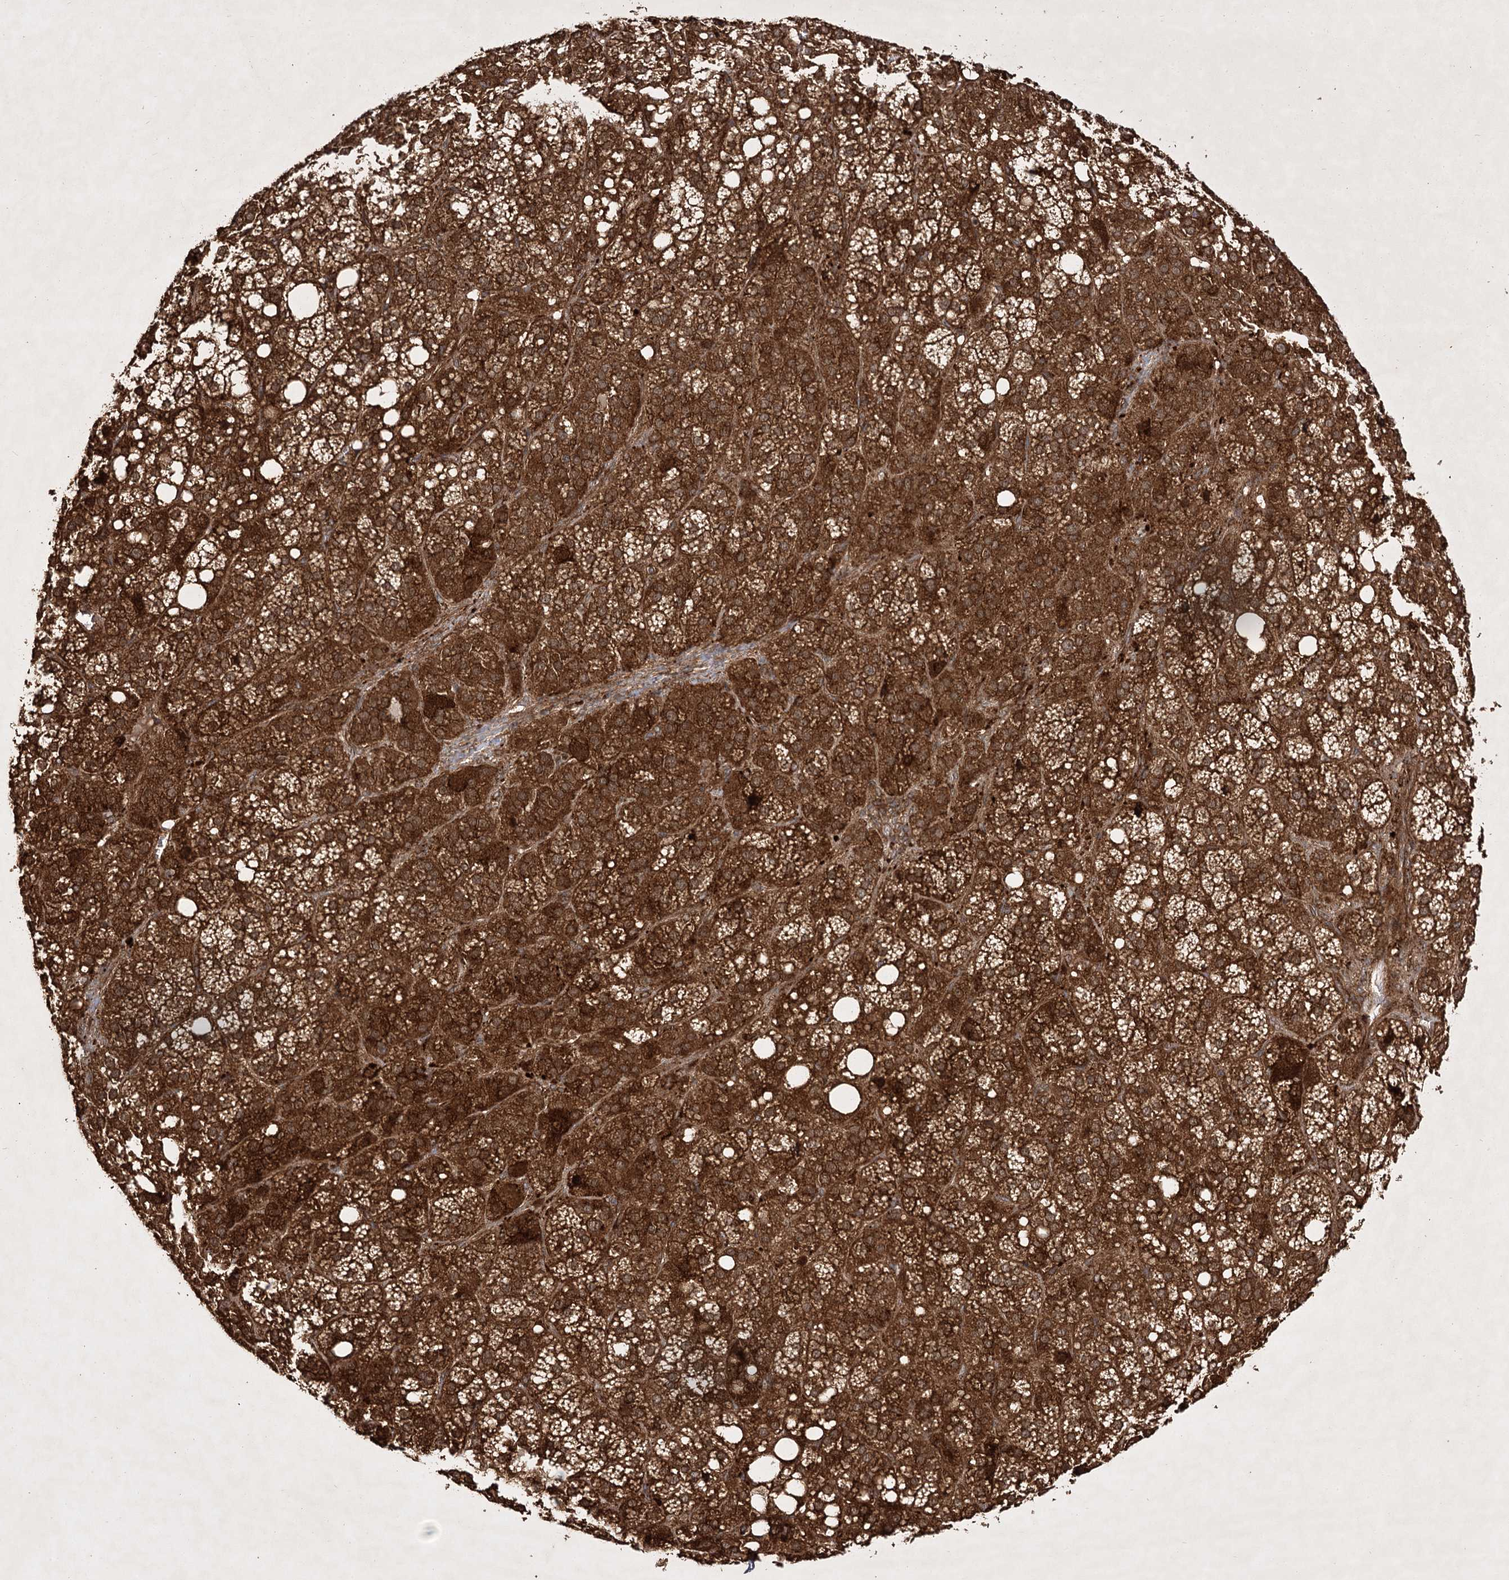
{"staining": {"intensity": "strong", "quantity": ">75%", "location": "cytoplasmic/membranous"}, "tissue": "adrenal gland", "cell_type": "Glandular cells", "image_type": "normal", "snomed": [{"axis": "morphology", "description": "Normal tissue, NOS"}, {"axis": "topography", "description": "Adrenal gland"}], "caption": "Adrenal gland was stained to show a protein in brown. There is high levels of strong cytoplasmic/membranous expression in about >75% of glandular cells. The protein is stained brown, and the nuclei are stained in blue (DAB IHC with brightfield microscopy, high magnification).", "gene": "DNAJC13", "patient": {"sex": "female", "age": 59}}